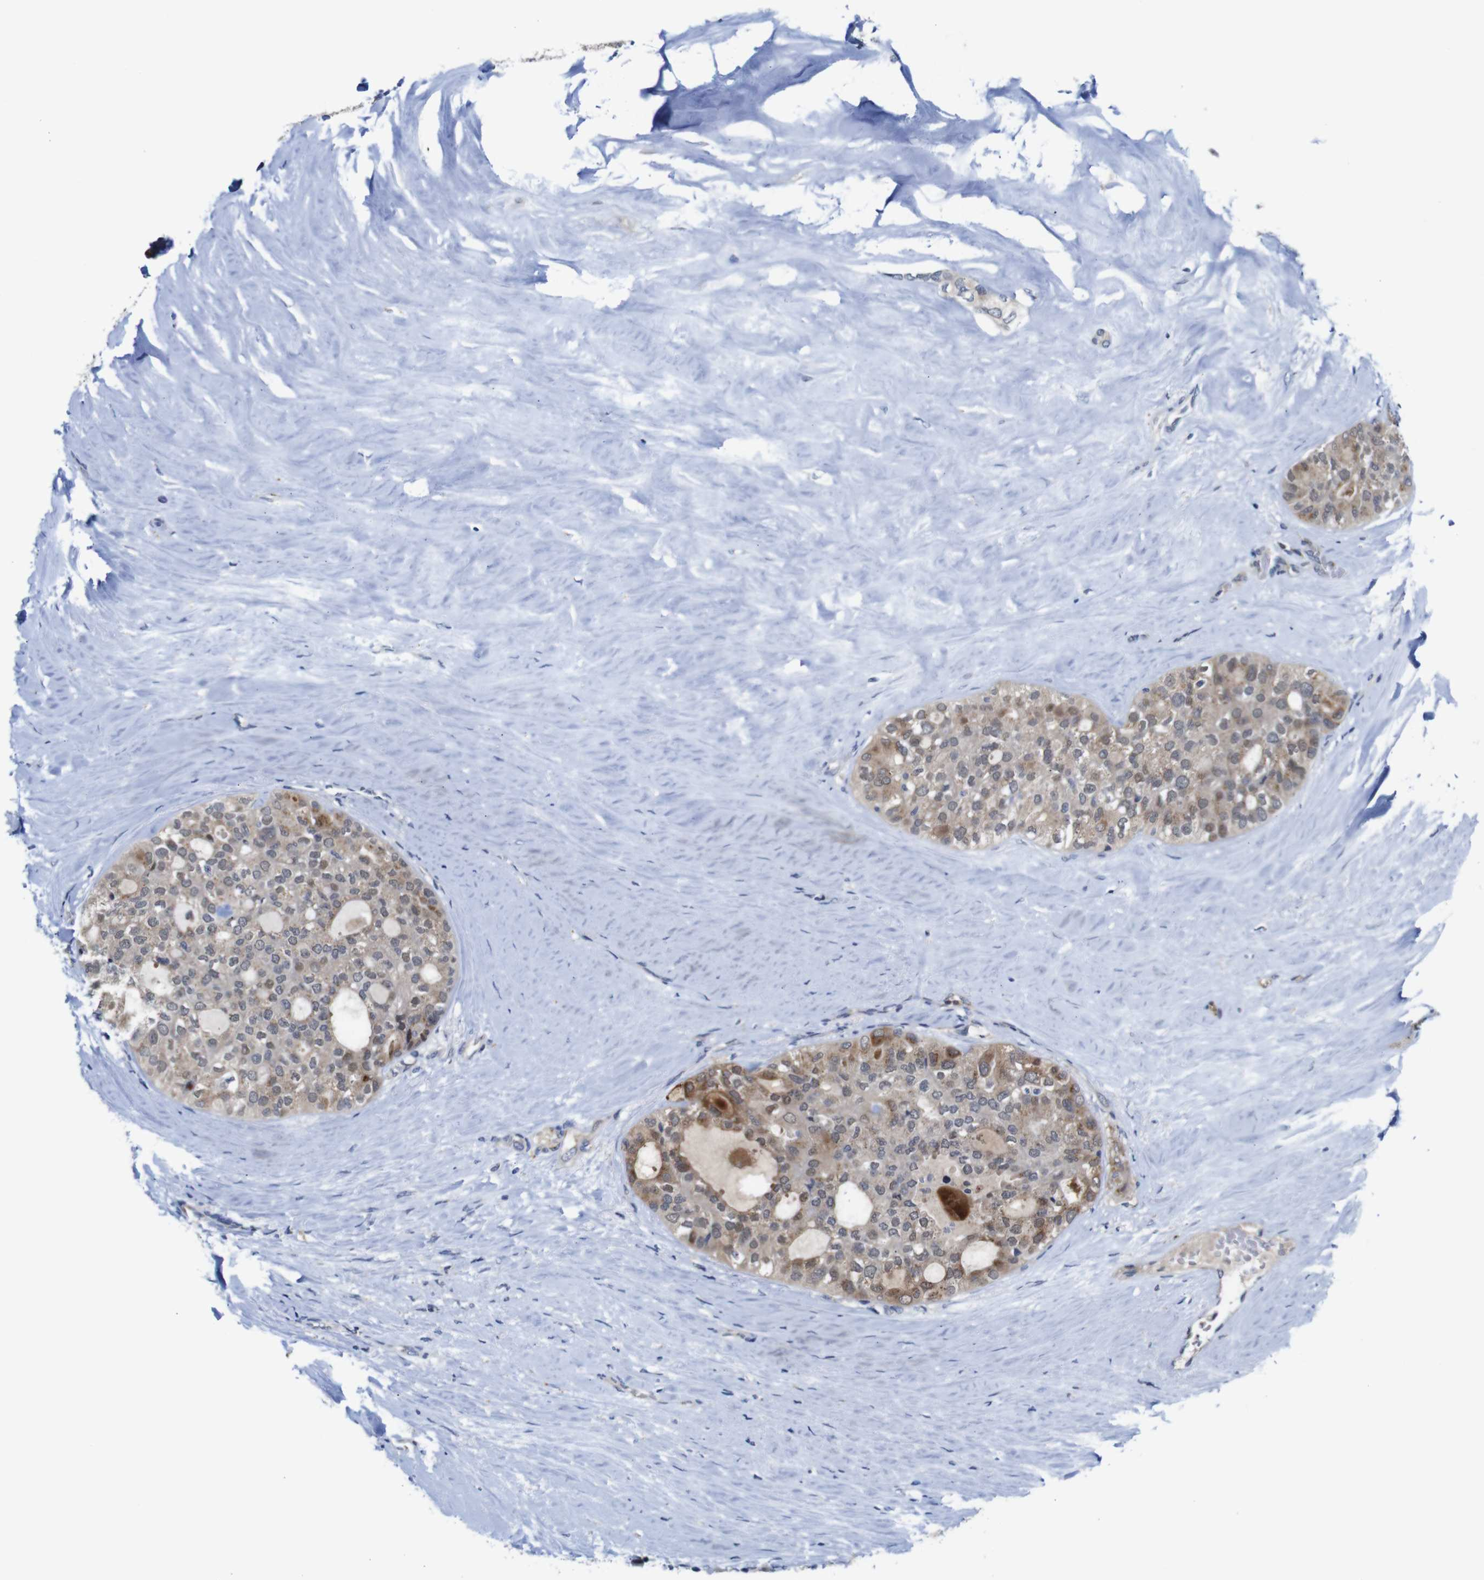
{"staining": {"intensity": "moderate", "quantity": "<25%", "location": "cytoplasmic/membranous,nuclear"}, "tissue": "thyroid cancer", "cell_type": "Tumor cells", "image_type": "cancer", "snomed": [{"axis": "morphology", "description": "Follicular adenoma carcinoma, NOS"}, {"axis": "topography", "description": "Thyroid gland"}], "caption": "Immunohistochemistry (IHC) (DAB) staining of thyroid follicular adenoma carcinoma demonstrates moderate cytoplasmic/membranous and nuclear protein staining in about <25% of tumor cells. (Brightfield microscopy of DAB IHC at high magnification).", "gene": "FURIN", "patient": {"sex": "male", "age": 75}}